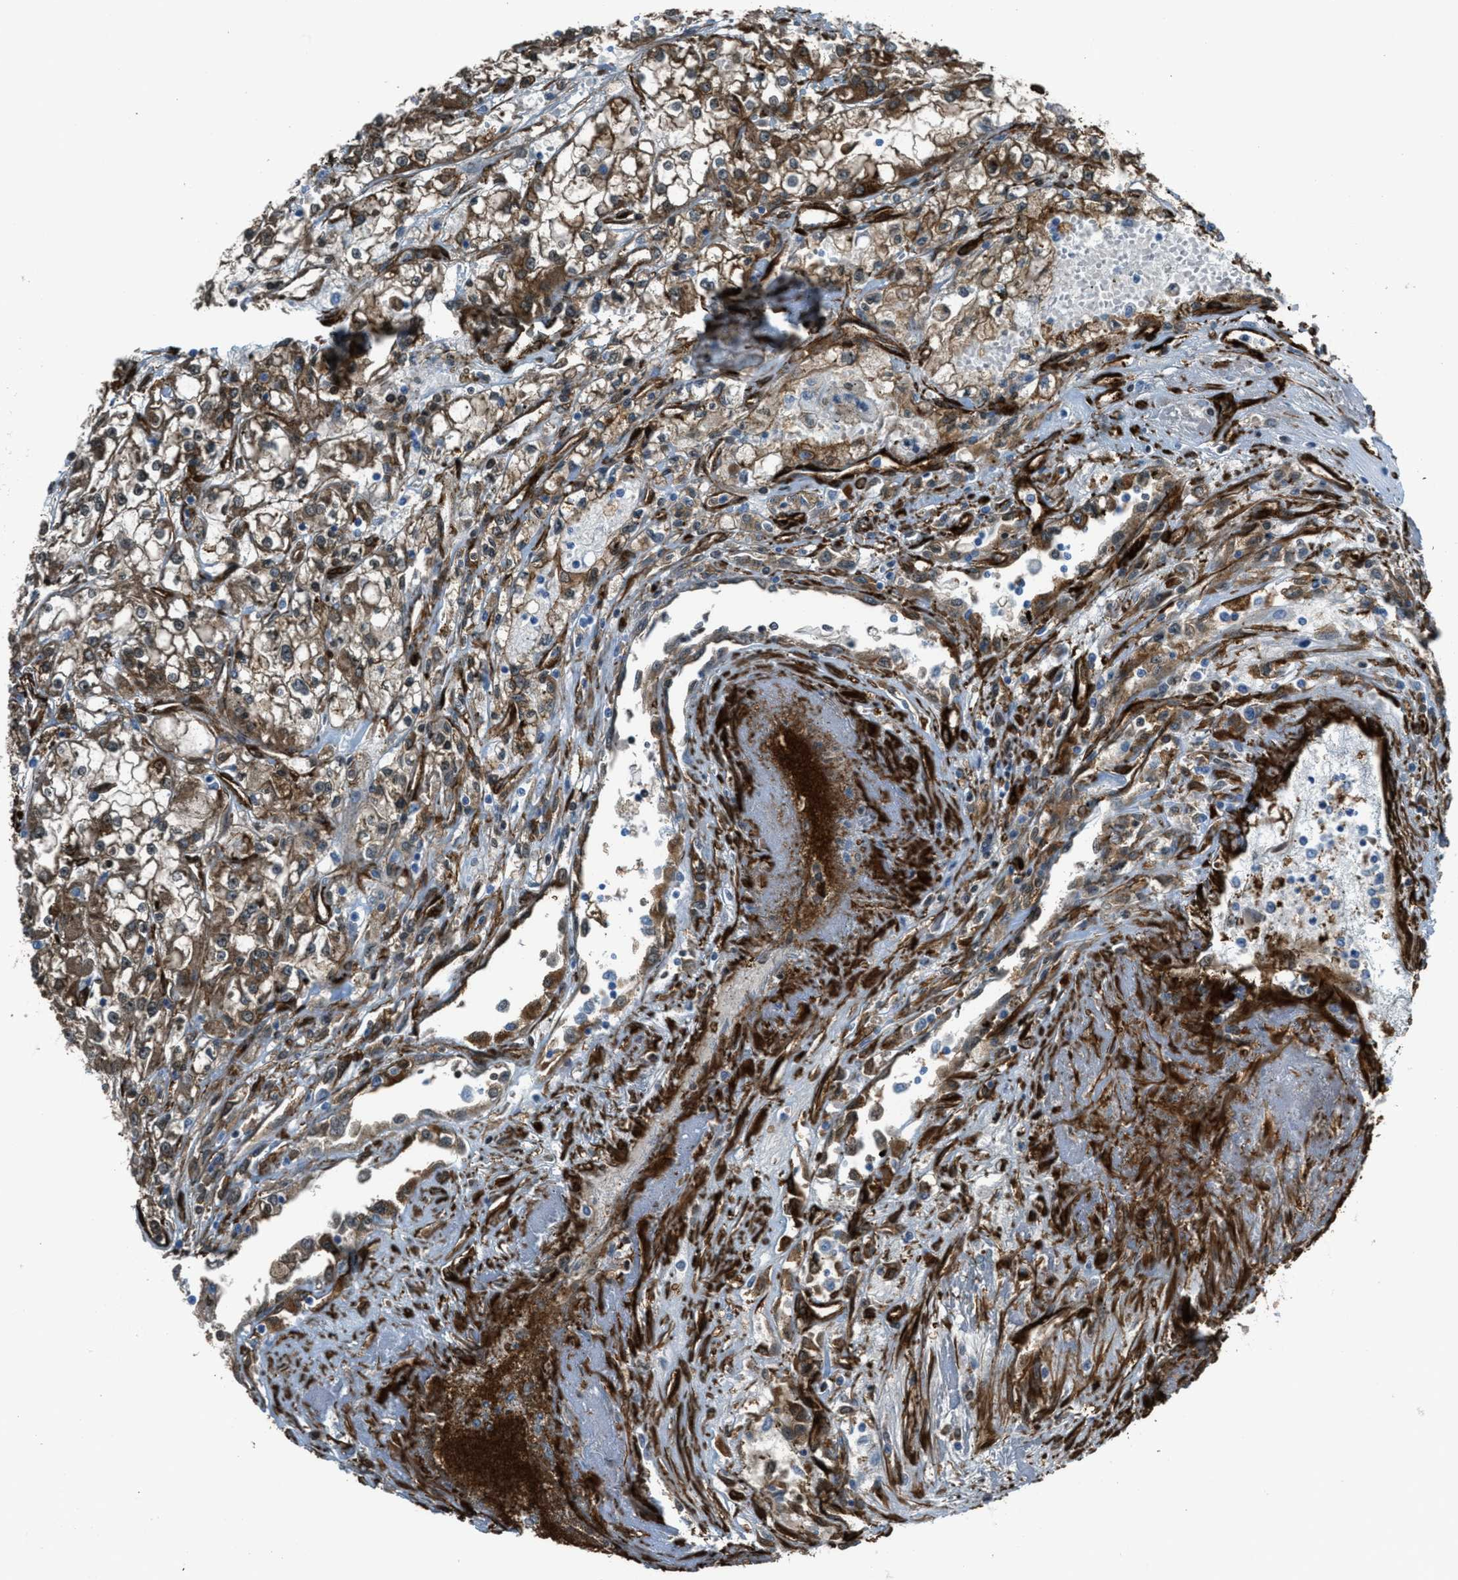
{"staining": {"intensity": "moderate", "quantity": ">75%", "location": "cytoplasmic/membranous,nuclear"}, "tissue": "renal cancer", "cell_type": "Tumor cells", "image_type": "cancer", "snomed": [{"axis": "morphology", "description": "Adenocarcinoma, NOS"}, {"axis": "topography", "description": "Kidney"}], "caption": "Immunohistochemistry (IHC) photomicrograph of renal adenocarcinoma stained for a protein (brown), which displays medium levels of moderate cytoplasmic/membranous and nuclear staining in approximately >75% of tumor cells.", "gene": "CALD1", "patient": {"sex": "female", "age": 52}}